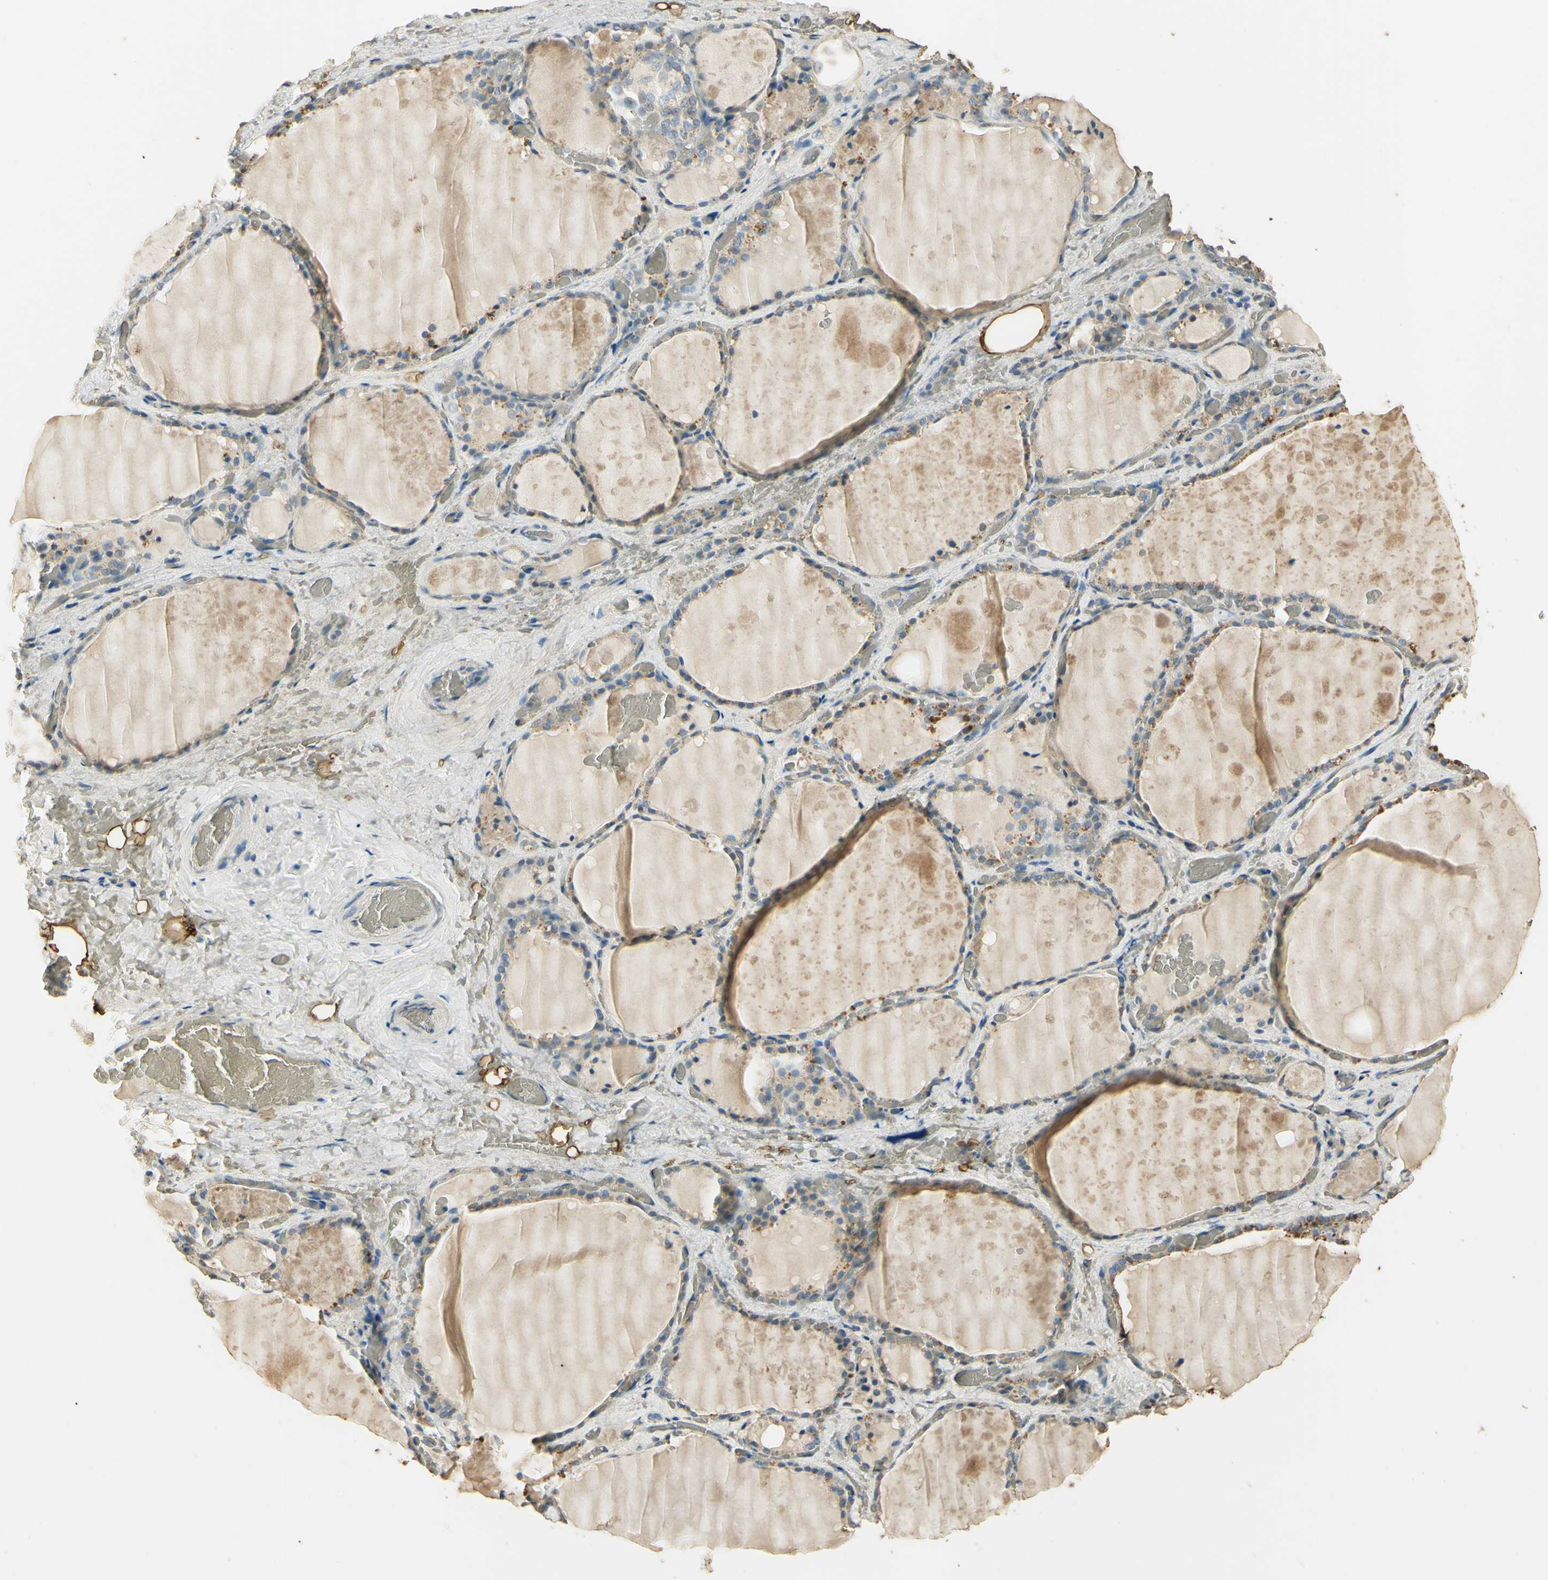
{"staining": {"intensity": "moderate", "quantity": "<25%", "location": "cytoplasmic/membranous"}, "tissue": "thyroid gland", "cell_type": "Glandular cells", "image_type": "normal", "snomed": [{"axis": "morphology", "description": "Normal tissue, NOS"}, {"axis": "topography", "description": "Thyroid gland"}], "caption": "Protein analysis of normal thyroid gland reveals moderate cytoplasmic/membranous expression in approximately <25% of glandular cells. The protein of interest is shown in brown color, while the nuclei are stained blue.", "gene": "ARHGEF17", "patient": {"sex": "male", "age": 61}}